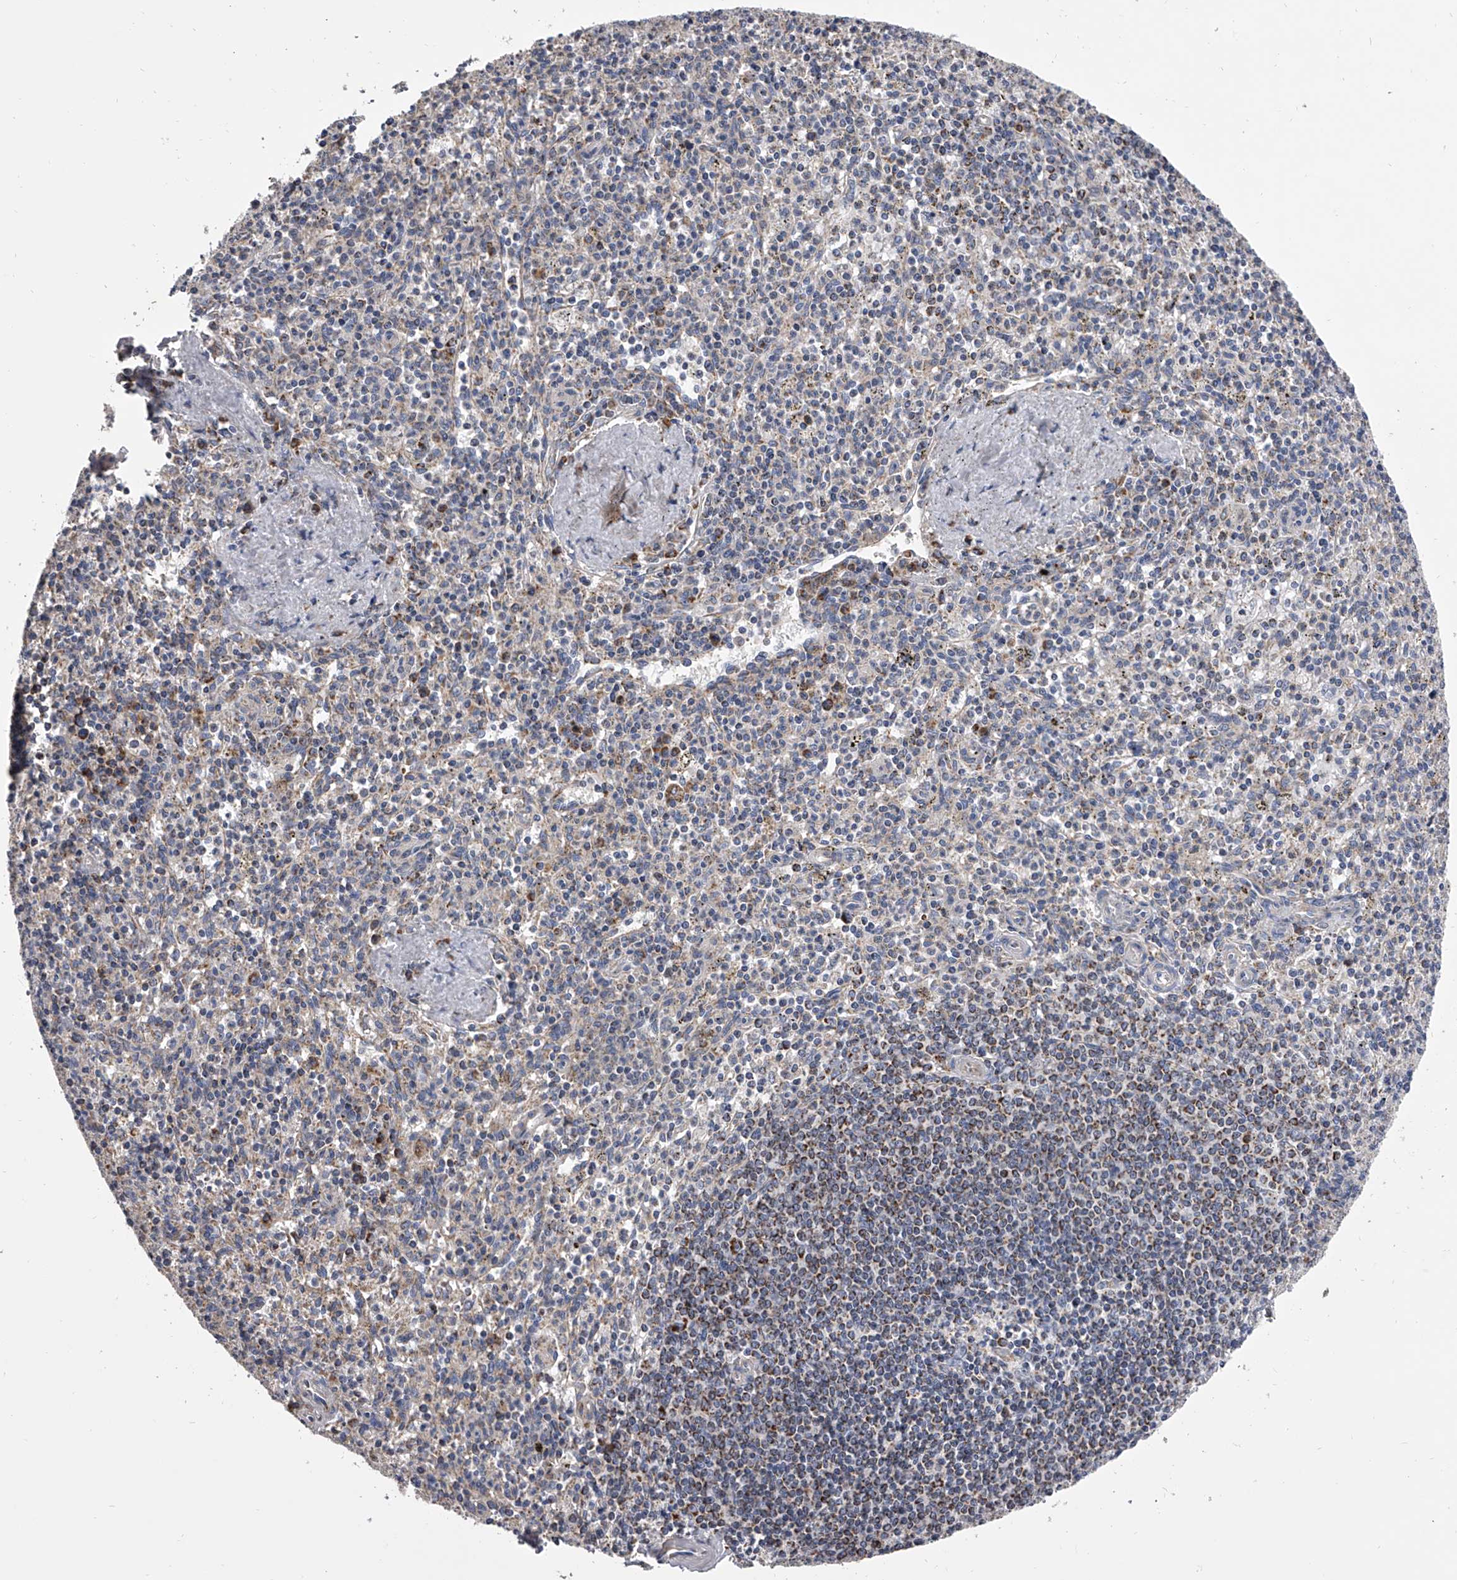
{"staining": {"intensity": "moderate", "quantity": "<25%", "location": "cytoplasmic/membranous"}, "tissue": "spleen", "cell_type": "Cells in red pulp", "image_type": "normal", "snomed": [{"axis": "morphology", "description": "Normal tissue, NOS"}, {"axis": "topography", "description": "Spleen"}], "caption": "Moderate cytoplasmic/membranous staining is seen in about <25% of cells in red pulp in normal spleen.", "gene": "MRPL28", "patient": {"sex": "male", "age": 72}}